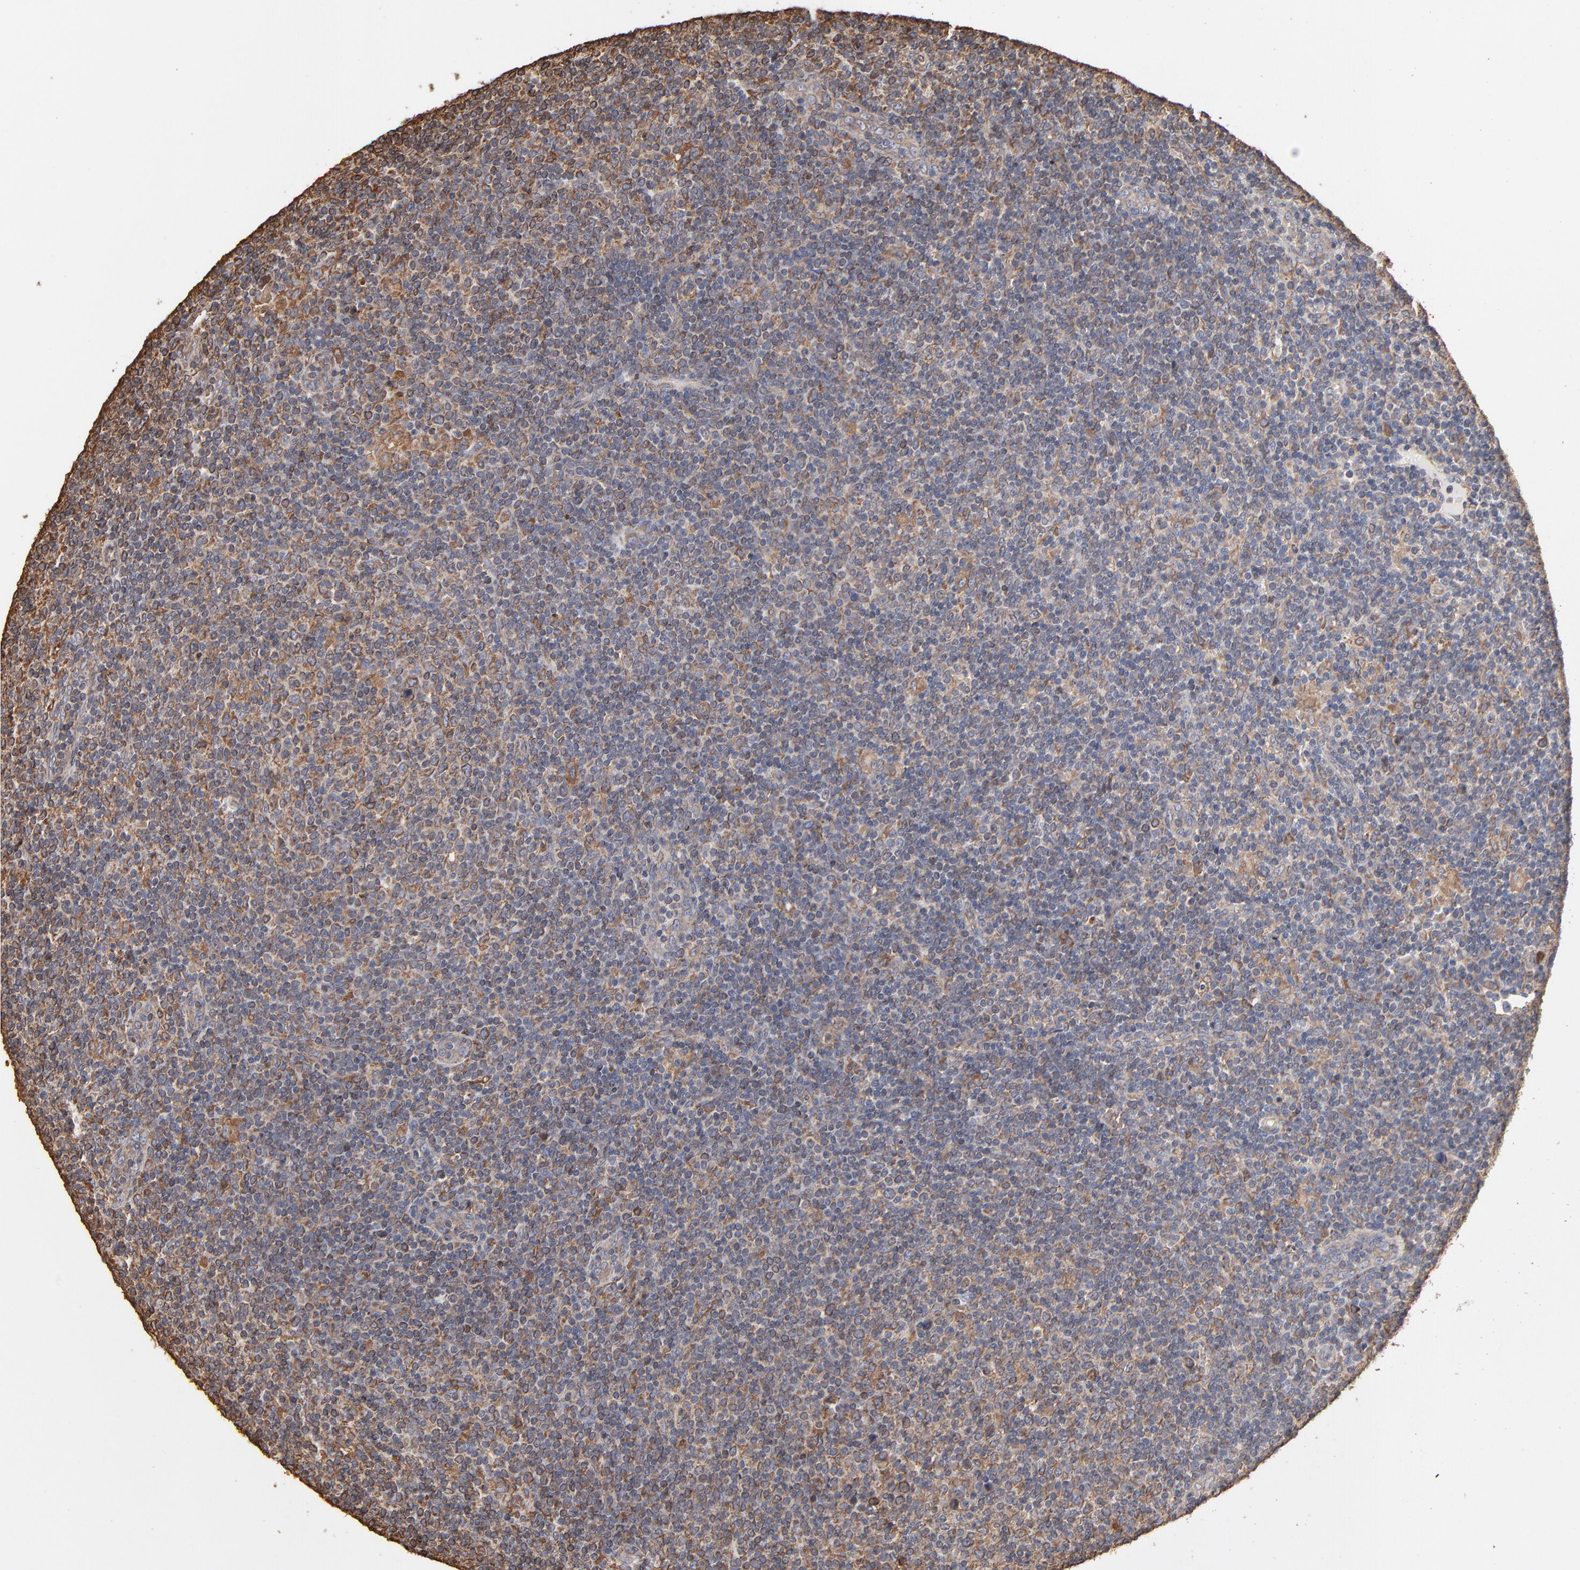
{"staining": {"intensity": "moderate", "quantity": "25%-75%", "location": "cytoplasmic/membranous"}, "tissue": "lymphoma", "cell_type": "Tumor cells", "image_type": "cancer", "snomed": [{"axis": "morphology", "description": "Malignant lymphoma, non-Hodgkin's type, Low grade"}, {"axis": "topography", "description": "Lymph node"}], "caption": "IHC (DAB (3,3'-diaminobenzidine)) staining of lymphoma shows moderate cytoplasmic/membranous protein positivity in about 25%-75% of tumor cells.", "gene": "PDIA3", "patient": {"sex": "male", "age": 70}}